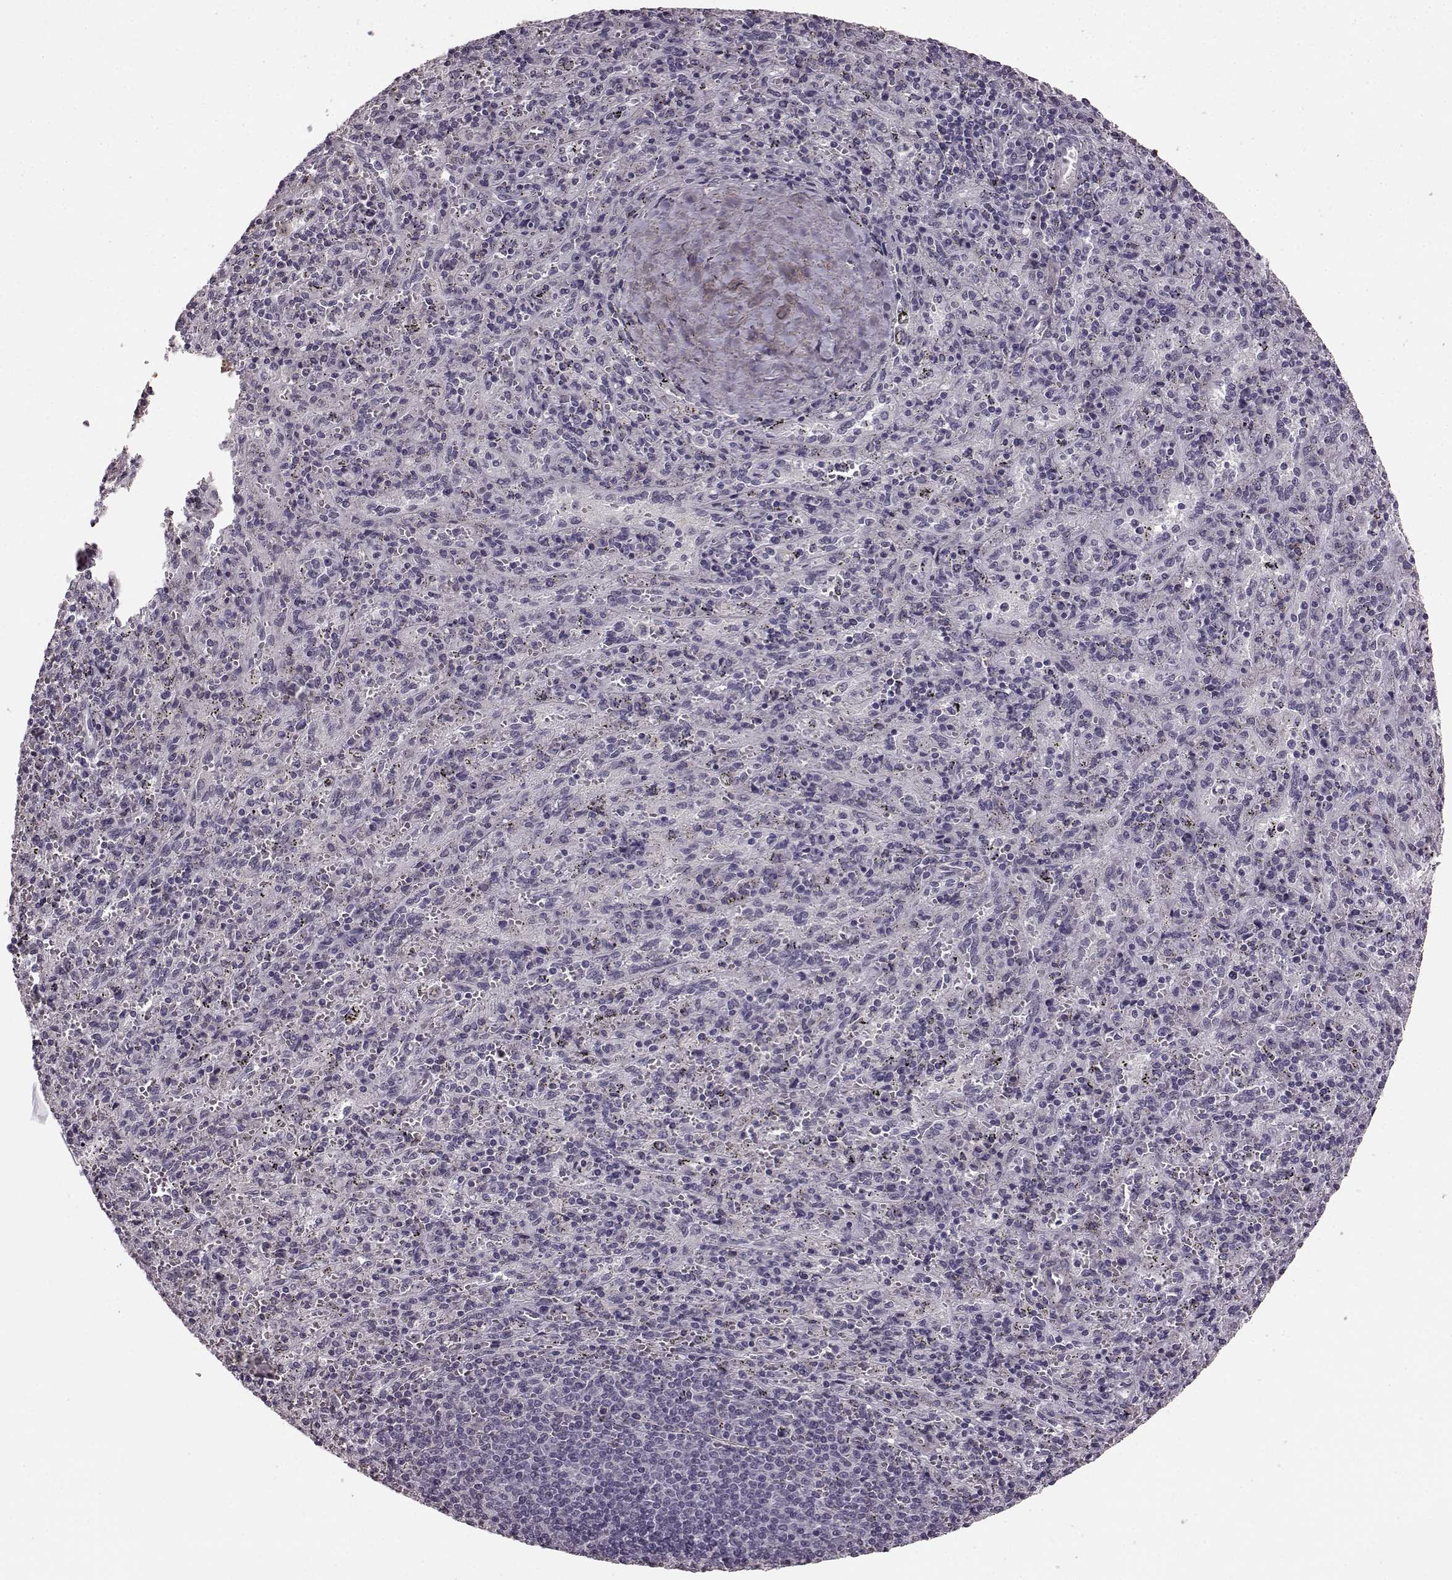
{"staining": {"intensity": "negative", "quantity": "none", "location": "none"}, "tissue": "spleen", "cell_type": "Cells in red pulp", "image_type": "normal", "snomed": [{"axis": "morphology", "description": "Normal tissue, NOS"}, {"axis": "topography", "description": "Spleen"}], "caption": "This micrograph is of normal spleen stained with IHC to label a protein in brown with the nuclei are counter-stained blue. There is no expression in cells in red pulp.", "gene": "SLCO3A1", "patient": {"sex": "male", "age": 57}}